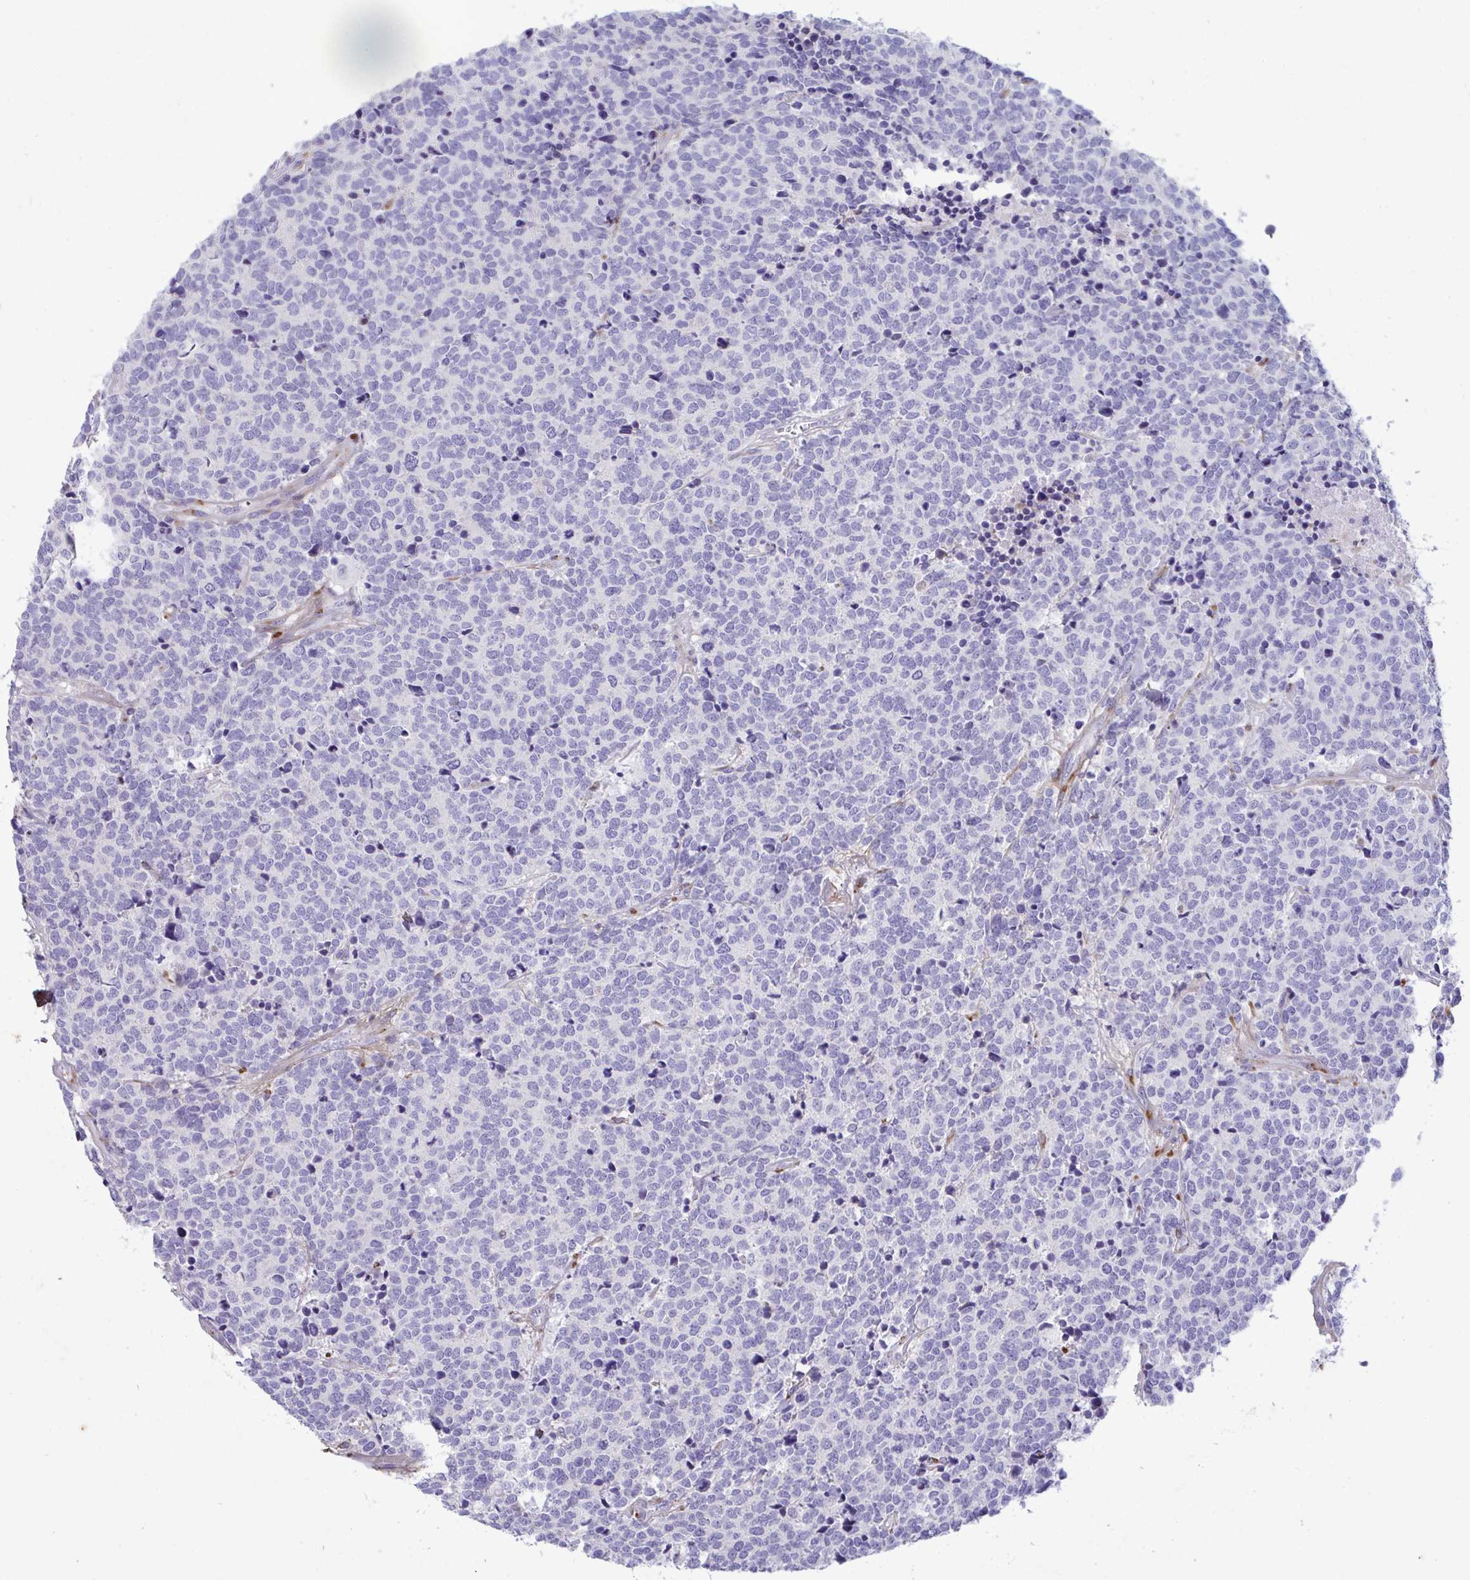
{"staining": {"intensity": "negative", "quantity": "none", "location": "none"}, "tissue": "carcinoid", "cell_type": "Tumor cells", "image_type": "cancer", "snomed": [{"axis": "morphology", "description": "Carcinoid, malignant, NOS"}, {"axis": "topography", "description": "Skin"}], "caption": "The histopathology image reveals no significant positivity in tumor cells of carcinoid.", "gene": "LHFPL6", "patient": {"sex": "female", "age": 79}}